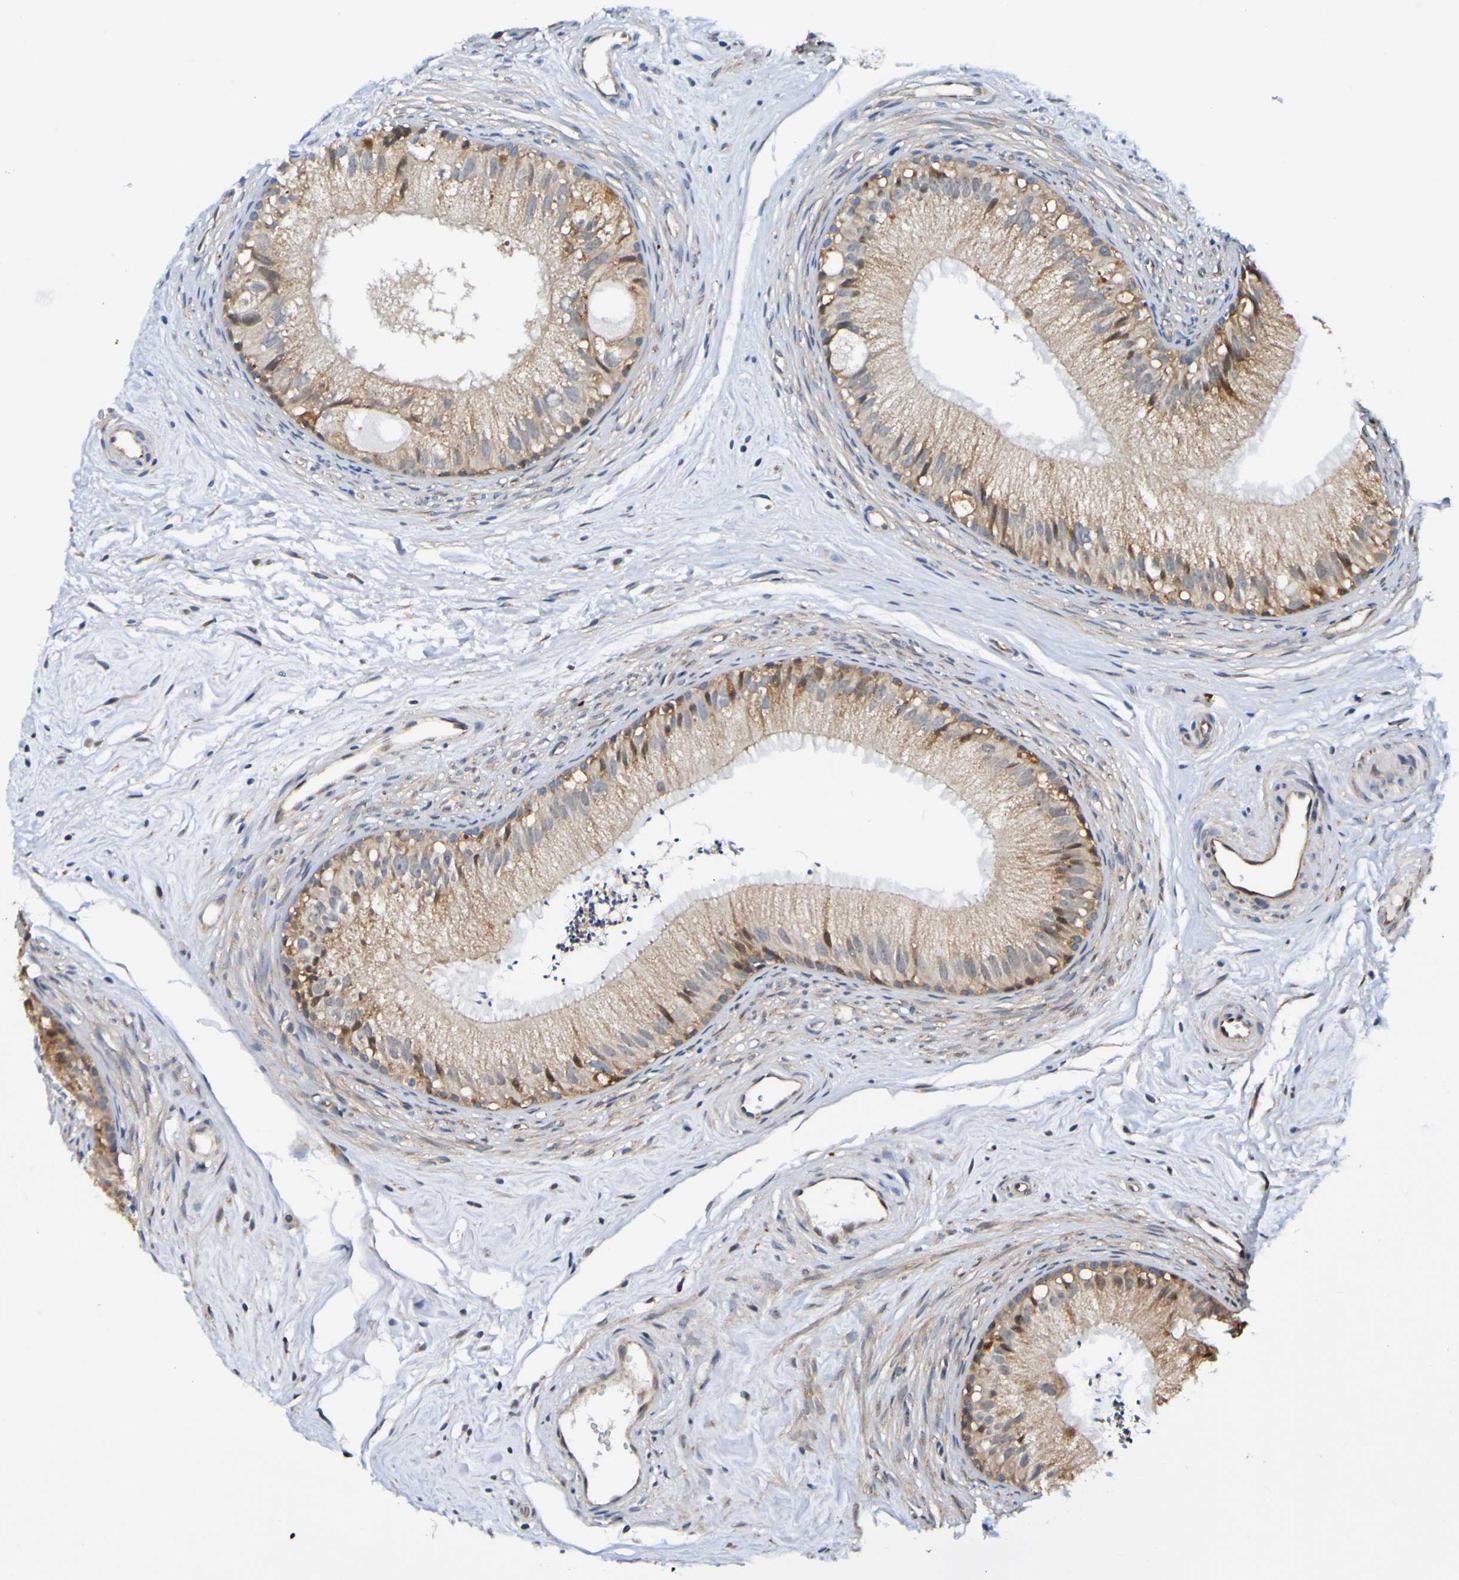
{"staining": {"intensity": "moderate", "quantity": ">75%", "location": "cytoplasmic/membranous"}, "tissue": "epididymis", "cell_type": "Glandular cells", "image_type": "normal", "snomed": [{"axis": "morphology", "description": "Normal tissue, NOS"}, {"axis": "topography", "description": "Epididymis"}], "caption": "DAB immunohistochemical staining of unremarkable human epididymis shows moderate cytoplasmic/membranous protein staining in about >75% of glandular cells.", "gene": "AXIN1", "patient": {"sex": "male", "age": 56}}